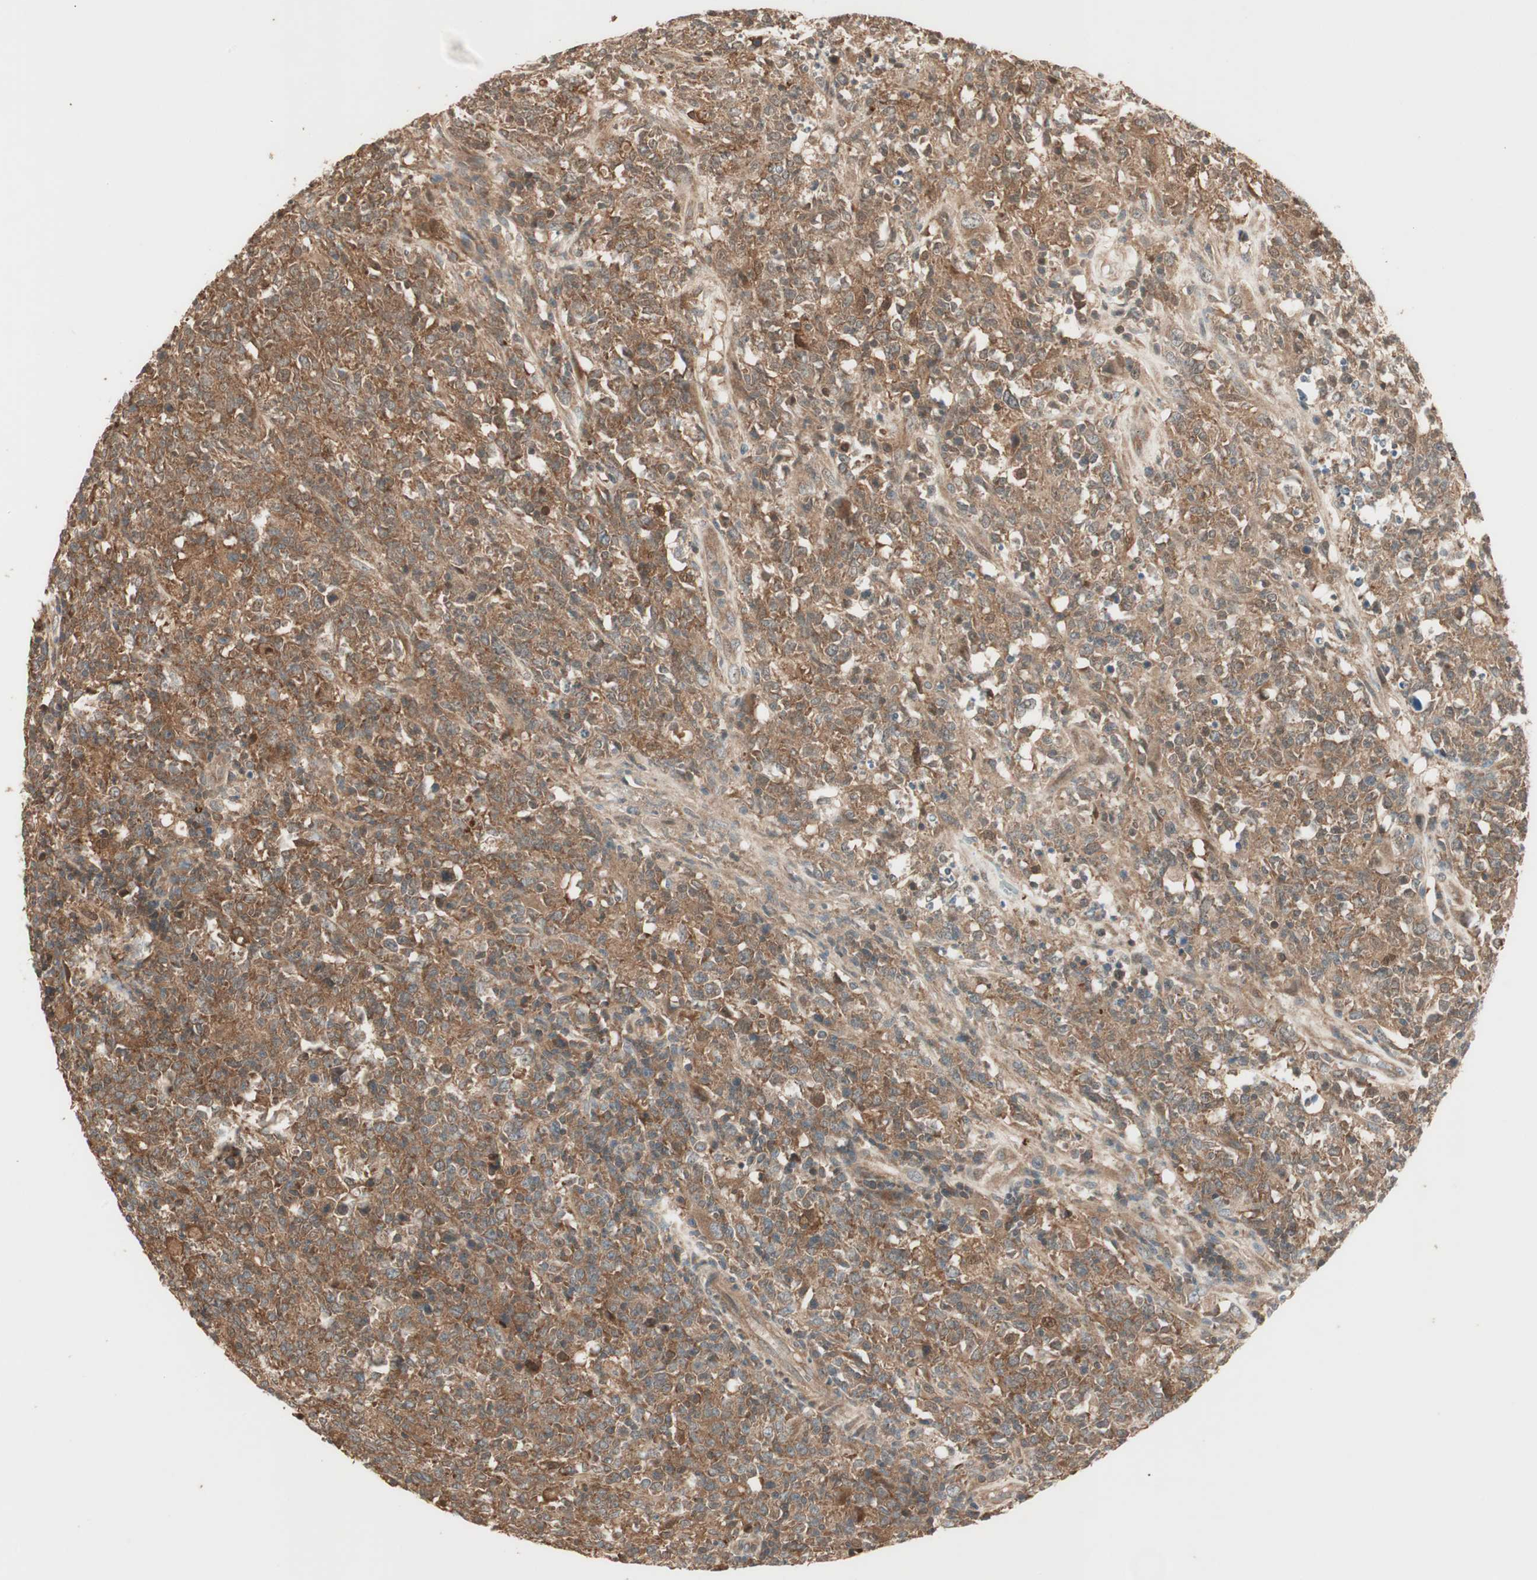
{"staining": {"intensity": "moderate", "quantity": ">75%", "location": "cytoplasmic/membranous"}, "tissue": "lymphoma", "cell_type": "Tumor cells", "image_type": "cancer", "snomed": [{"axis": "morphology", "description": "Malignant lymphoma, non-Hodgkin's type, High grade"}, {"axis": "topography", "description": "Lymph node"}], "caption": "Immunohistochemistry (IHC) histopathology image of high-grade malignant lymphoma, non-Hodgkin's type stained for a protein (brown), which displays medium levels of moderate cytoplasmic/membranous expression in approximately >75% of tumor cells.", "gene": "CNOT4", "patient": {"sex": "female", "age": 84}}